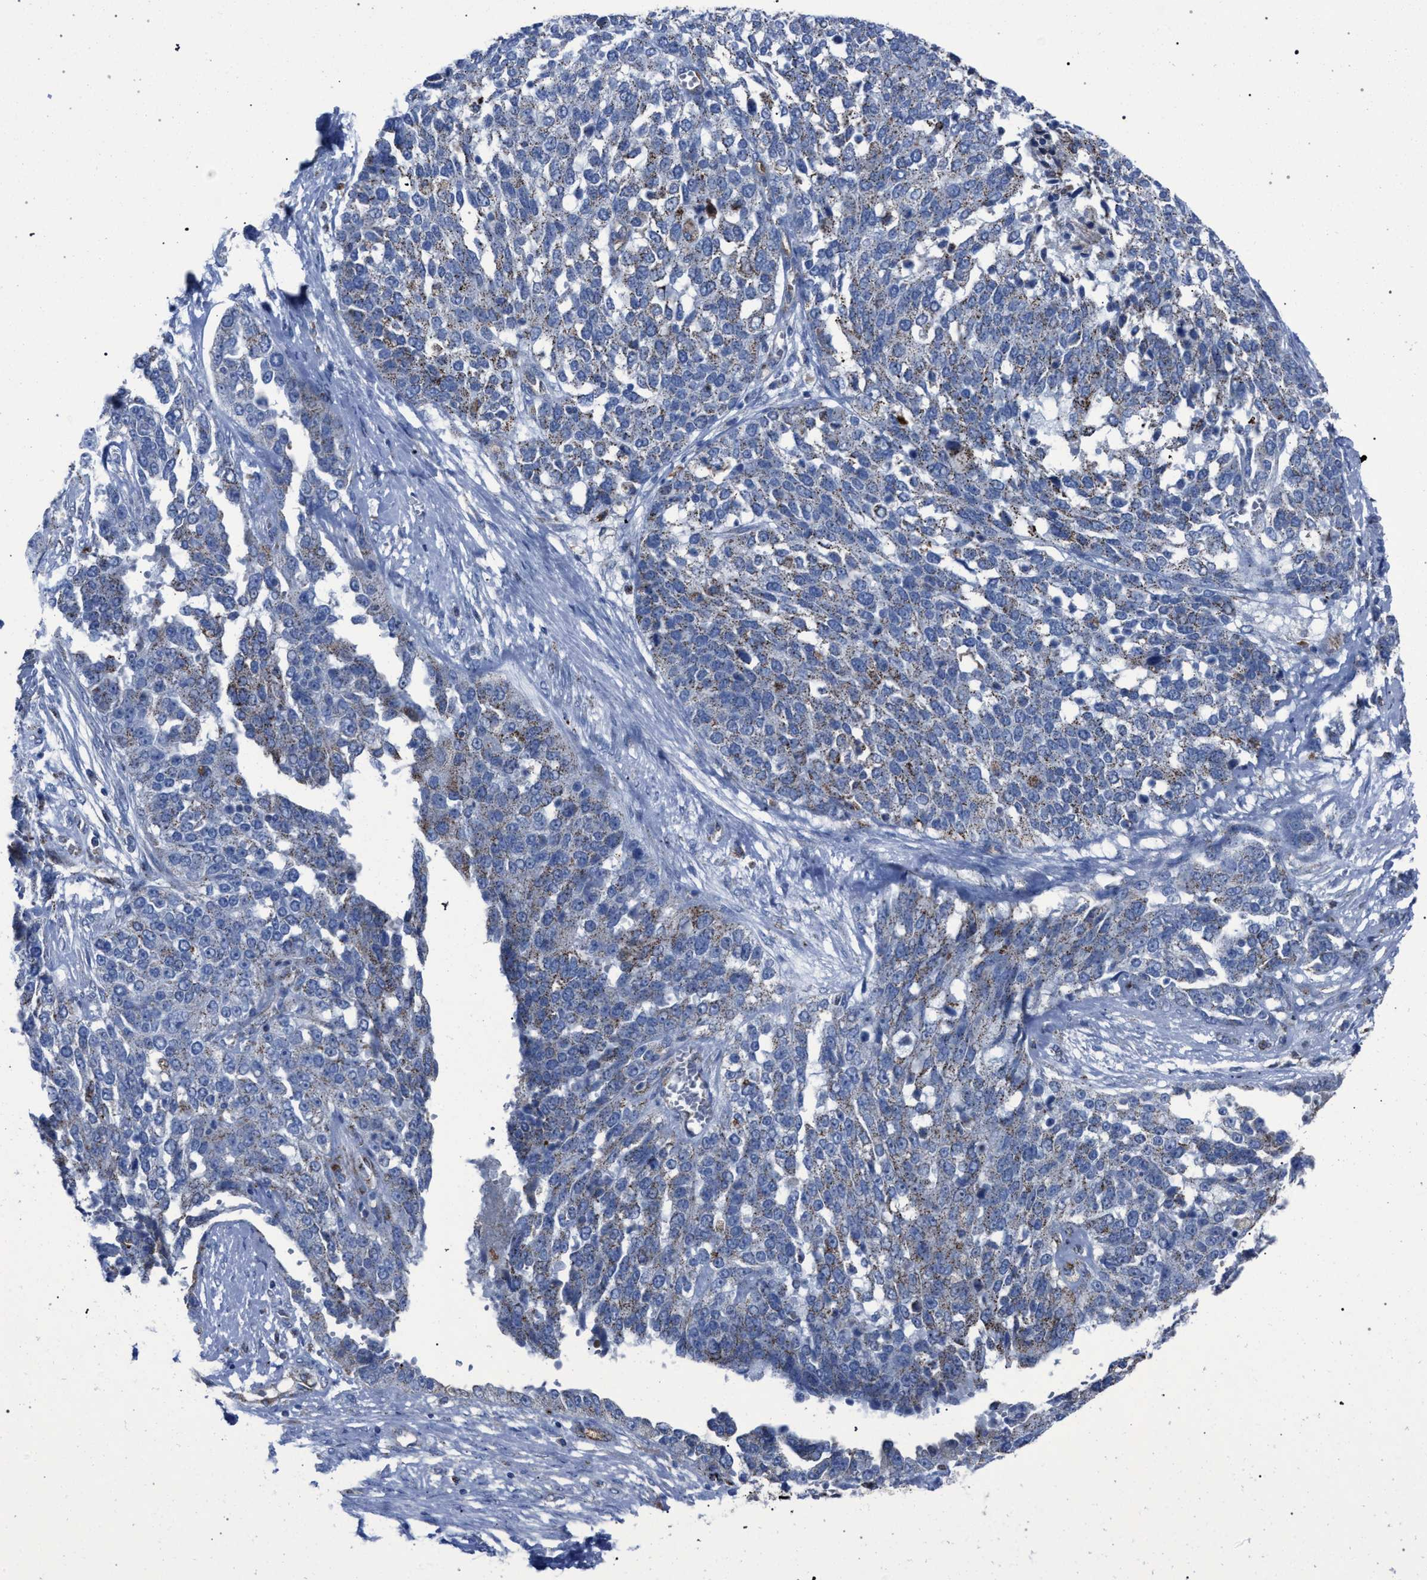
{"staining": {"intensity": "weak", "quantity": "<25%", "location": "cytoplasmic/membranous"}, "tissue": "ovarian cancer", "cell_type": "Tumor cells", "image_type": "cancer", "snomed": [{"axis": "morphology", "description": "Cystadenocarcinoma, serous, NOS"}, {"axis": "topography", "description": "Ovary"}], "caption": "IHC micrograph of human ovarian cancer (serous cystadenocarcinoma) stained for a protein (brown), which exhibits no positivity in tumor cells. Brightfield microscopy of immunohistochemistry (IHC) stained with DAB (3,3'-diaminobenzidine) (brown) and hematoxylin (blue), captured at high magnification.", "gene": "HSD17B4", "patient": {"sex": "female", "age": 44}}